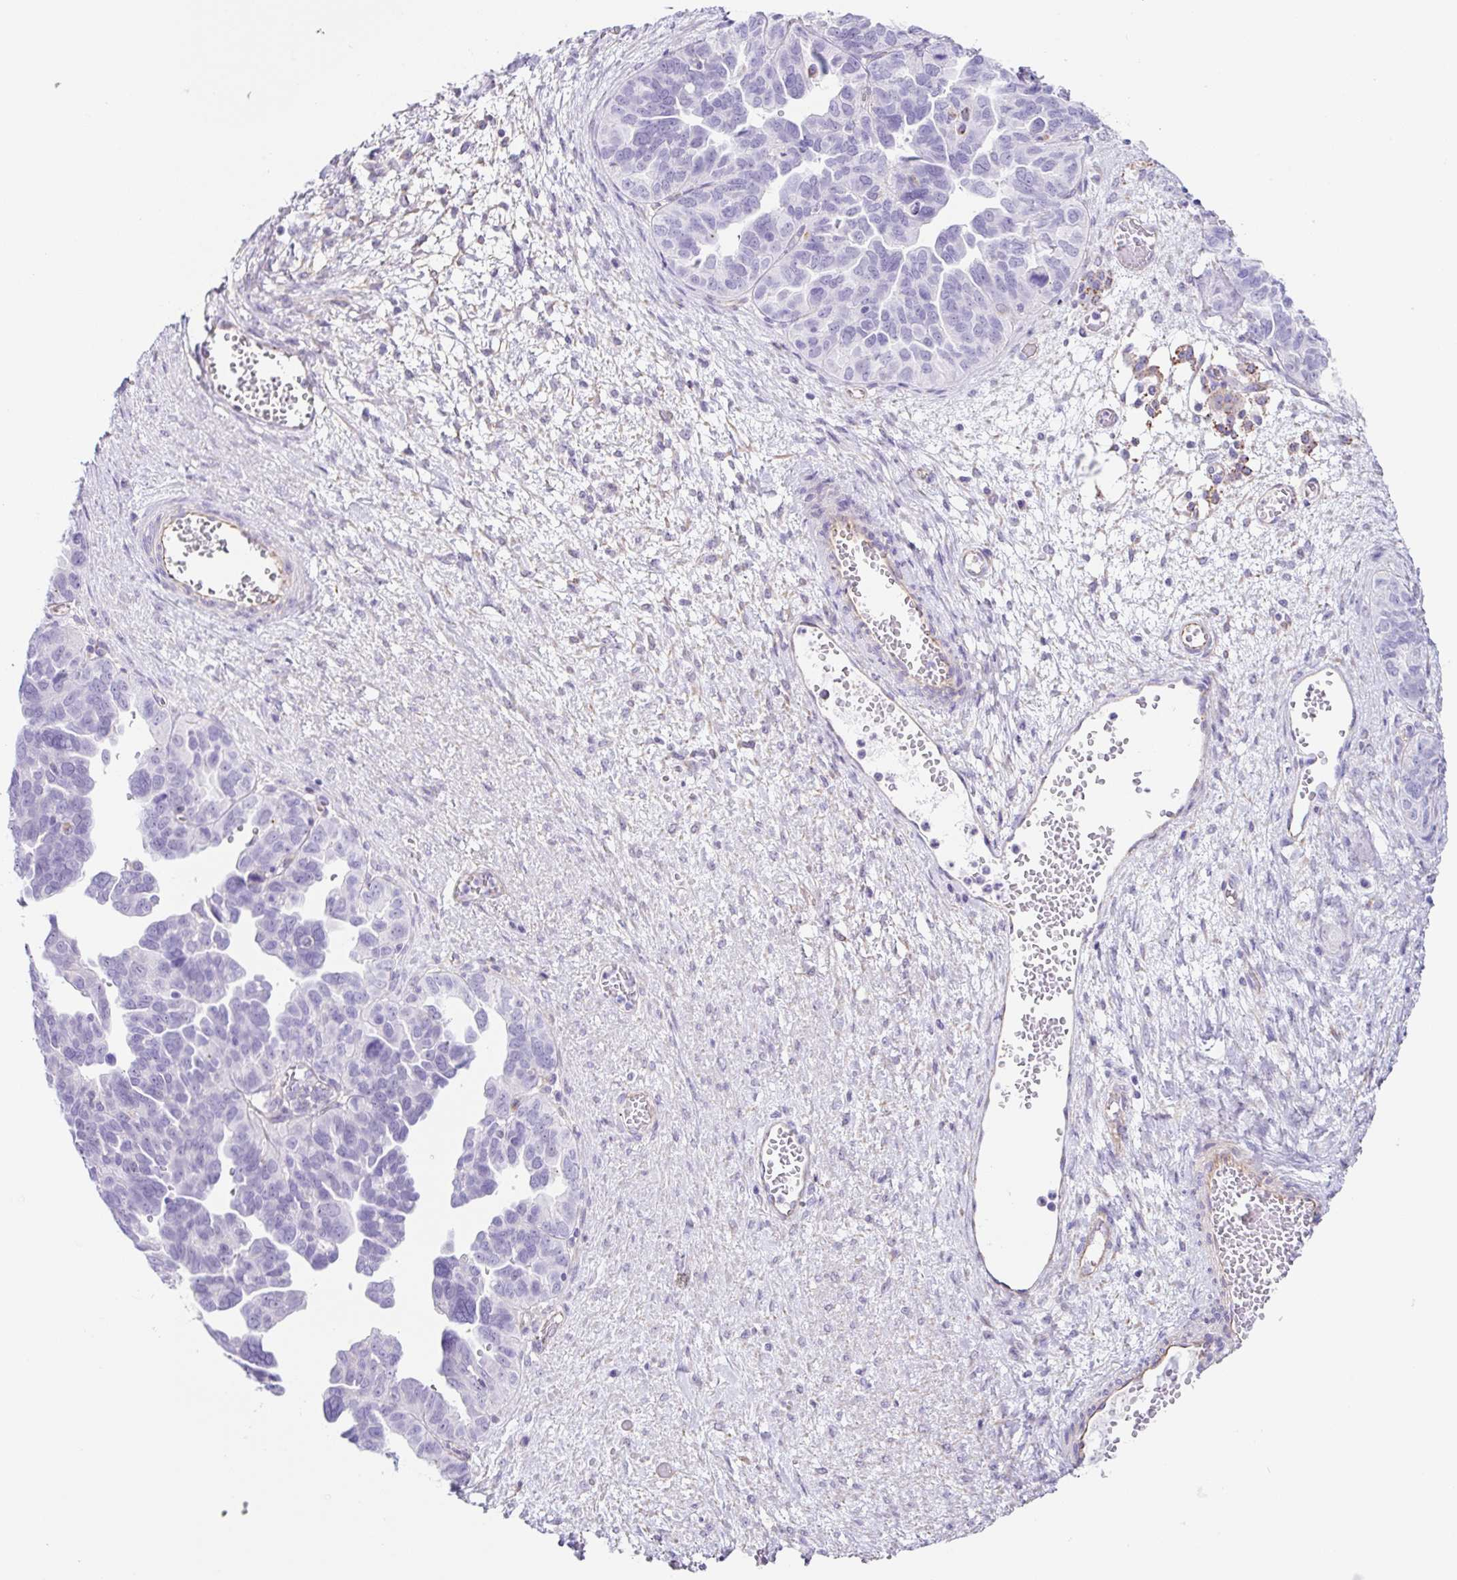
{"staining": {"intensity": "negative", "quantity": "none", "location": "none"}, "tissue": "ovarian cancer", "cell_type": "Tumor cells", "image_type": "cancer", "snomed": [{"axis": "morphology", "description": "Cystadenocarcinoma, serous, NOS"}, {"axis": "topography", "description": "Ovary"}], "caption": "Immunohistochemistry of human ovarian serous cystadenocarcinoma exhibits no staining in tumor cells.", "gene": "DKK4", "patient": {"sex": "female", "age": 64}}